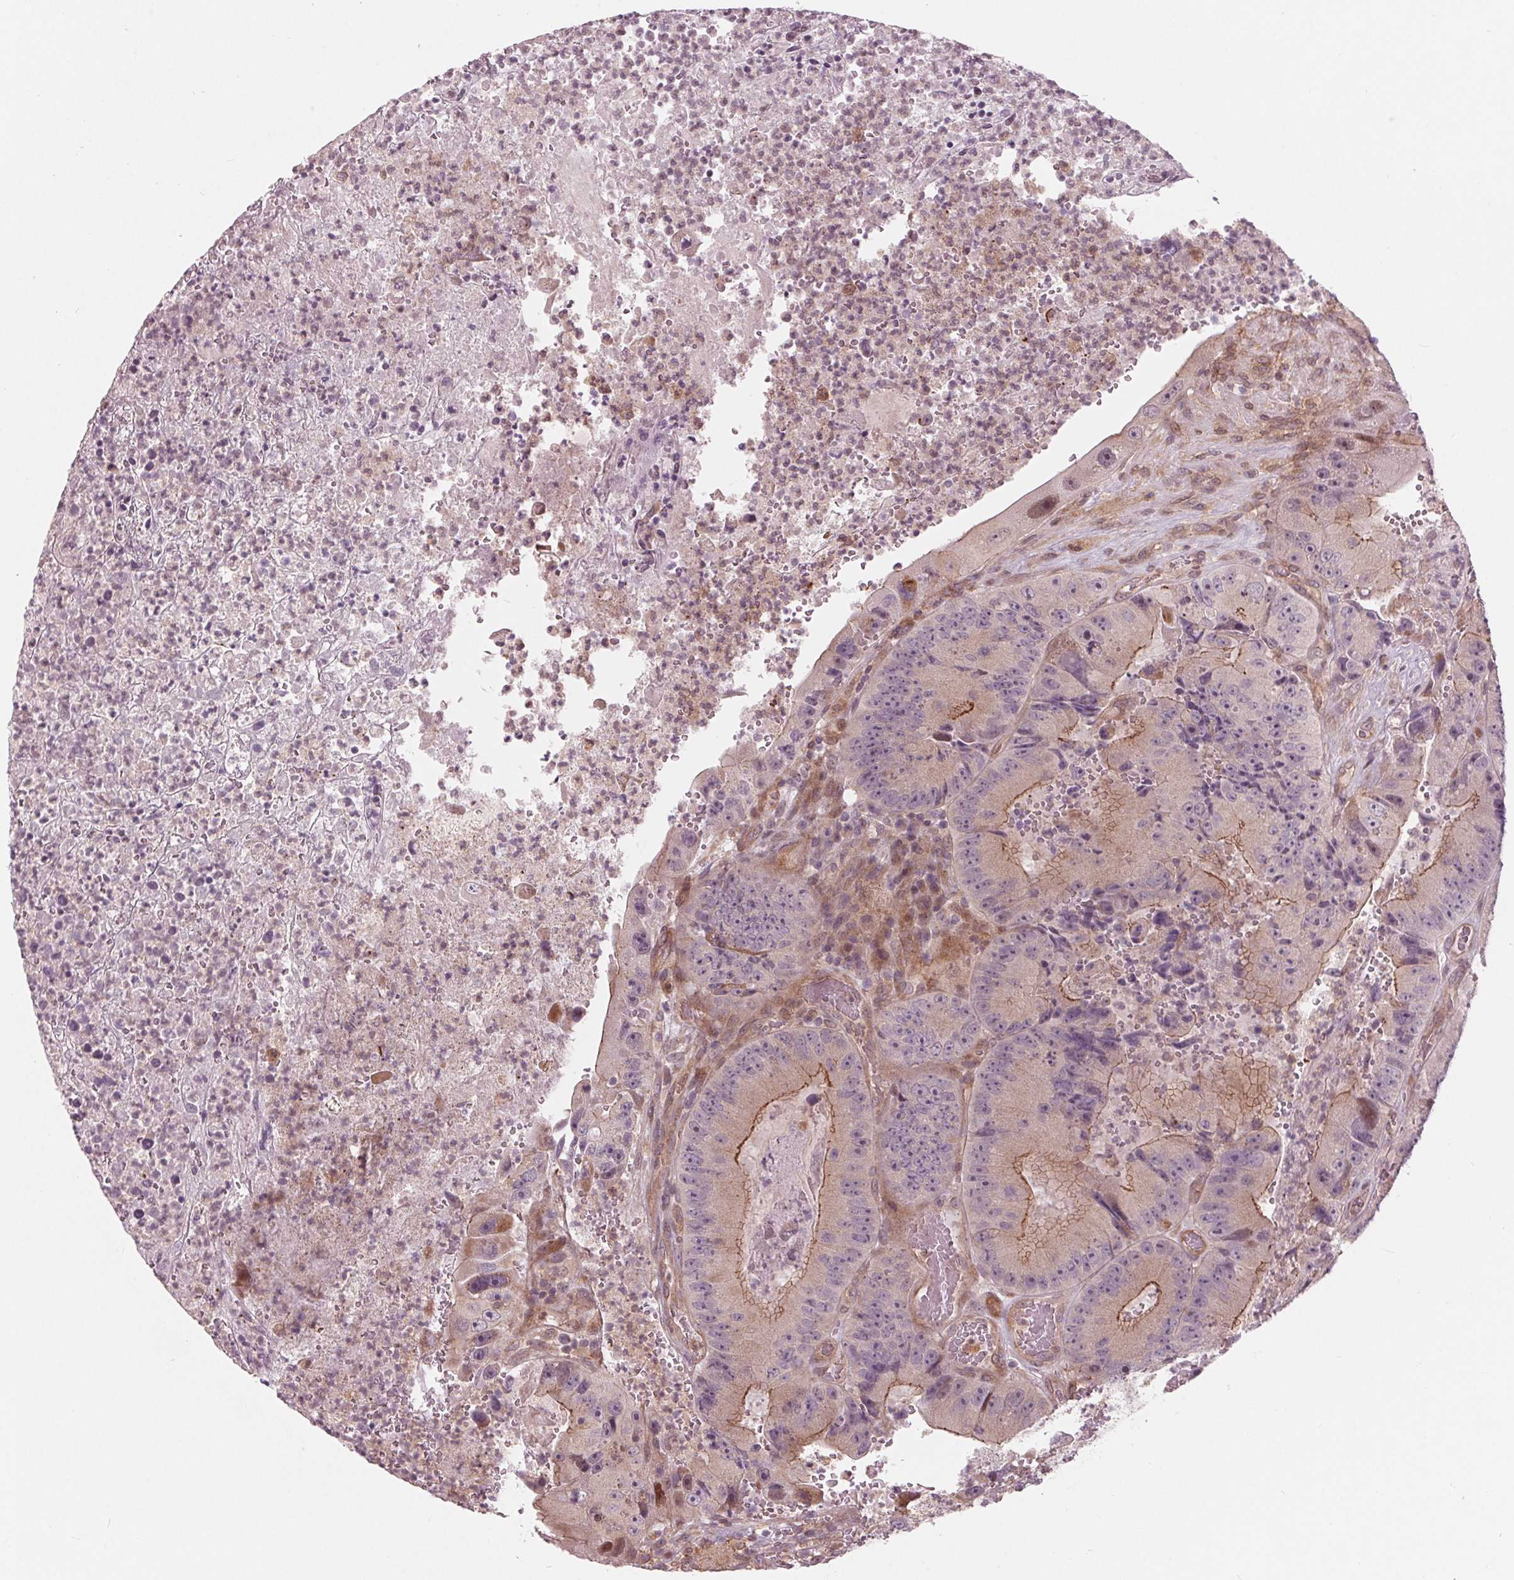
{"staining": {"intensity": "moderate", "quantity": "<25%", "location": "cytoplasmic/membranous"}, "tissue": "colorectal cancer", "cell_type": "Tumor cells", "image_type": "cancer", "snomed": [{"axis": "morphology", "description": "Adenocarcinoma, NOS"}, {"axis": "topography", "description": "Colon"}], "caption": "DAB (3,3'-diaminobenzidine) immunohistochemical staining of adenocarcinoma (colorectal) exhibits moderate cytoplasmic/membranous protein expression in approximately <25% of tumor cells. (IHC, brightfield microscopy, high magnification).", "gene": "TXNIP", "patient": {"sex": "female", "age": 86}}